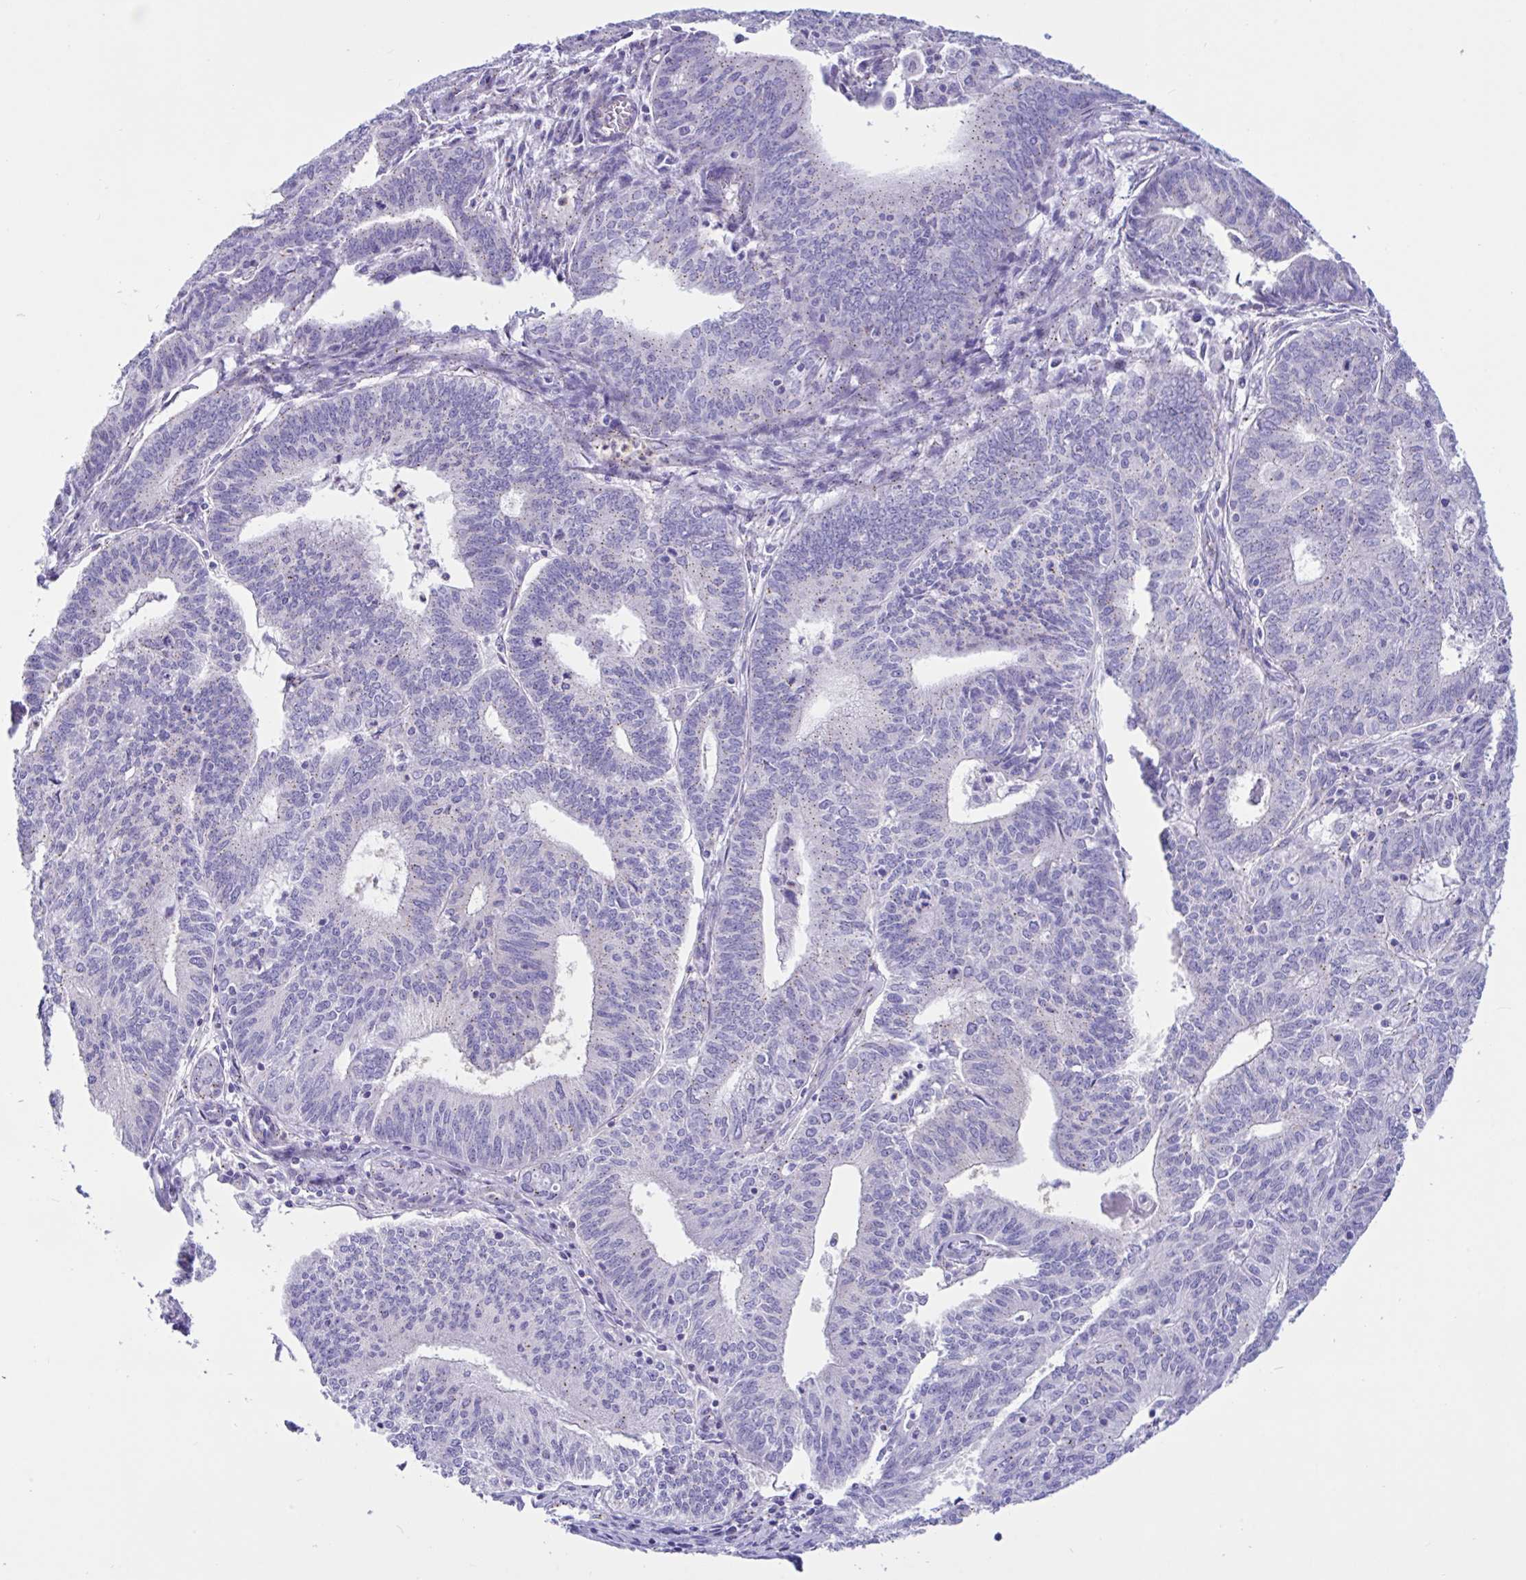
{"staining": {"intensity": "weak", "quantity": "25%-75%", "location": "cytoplasmic/membranous"}, "tissue": "endometrial cancer", "cell_type": "Tumor cells", "image_type": "cancer", "snomed": [{"axis": "morphology", "description": "Adenocarcinoma, NOS"}, {"axis": "topography", "description": "Endometrium"}], "caption": "Protein positivity by IHC exhibits weak cytoplasmic/membranous staining in approximately 25%-75% of tumor cells in endometrial cancer.", "gene": "RNASE3", "patient": {"sex": "female", "age": 61}}